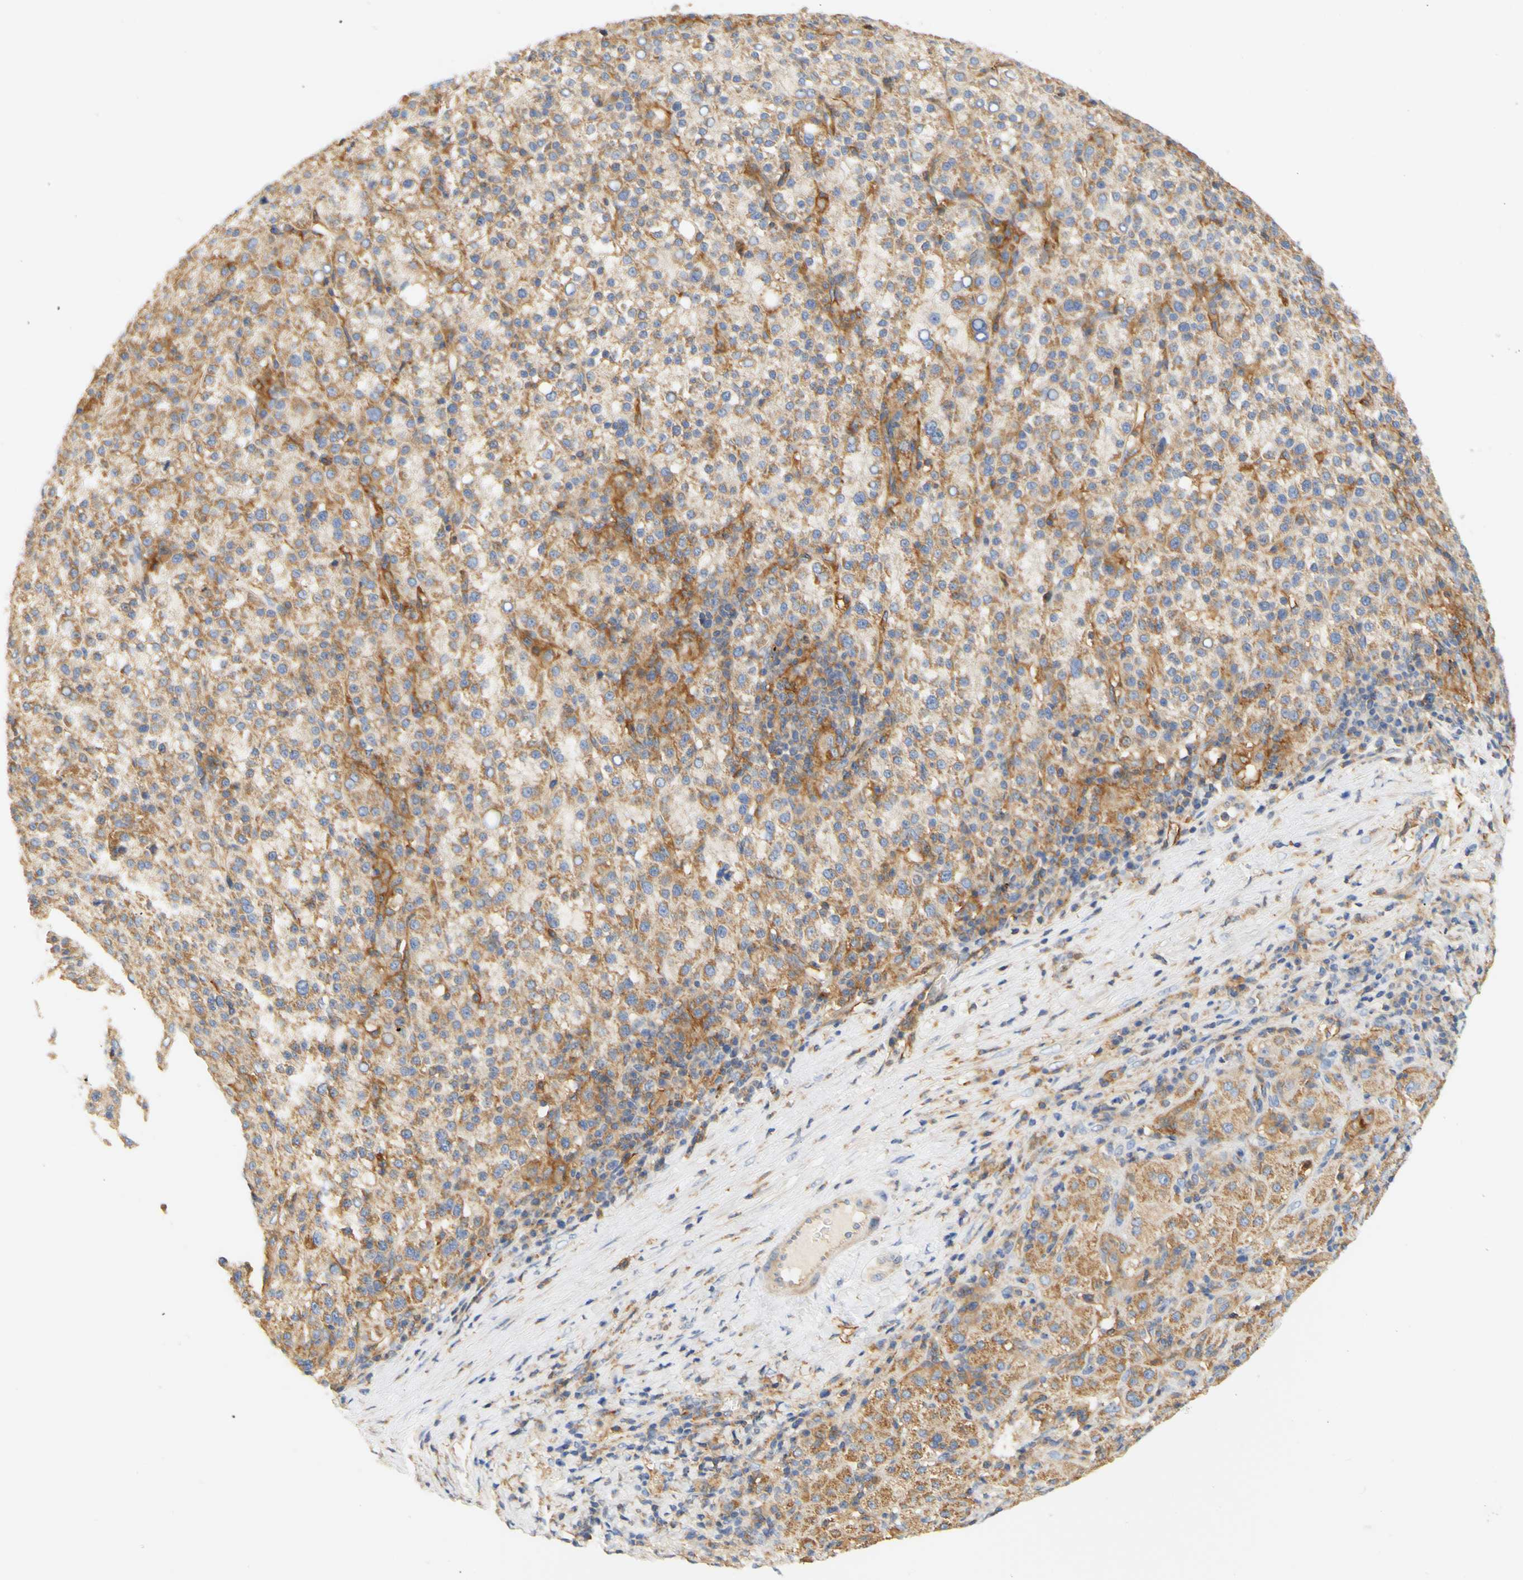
{"staining": {"intensity": "moderate", "quantity": "25%-75%", "location": "cytoplasmic/membranous"}, "tissue": "liver cancer", "cell_type": "Tumor cells", "image_type": "cancer", "snomed": [{"axis": "morphology", "description": "Carcinoma, Hepatocellular, NOS"}, {"axis": "topography", "description": "Liver"}], "caption": "Liver cancer (hepatocellular carcinoma) stained with DAB (3,3'-diaminobenzidine) IHC exhibits medium levels of moderate cytoplasmic/membranous staining in about 25%-75% of tumor cells.", "gene": "PCDH7", "patient": {"sex": "female", "age": 58}}